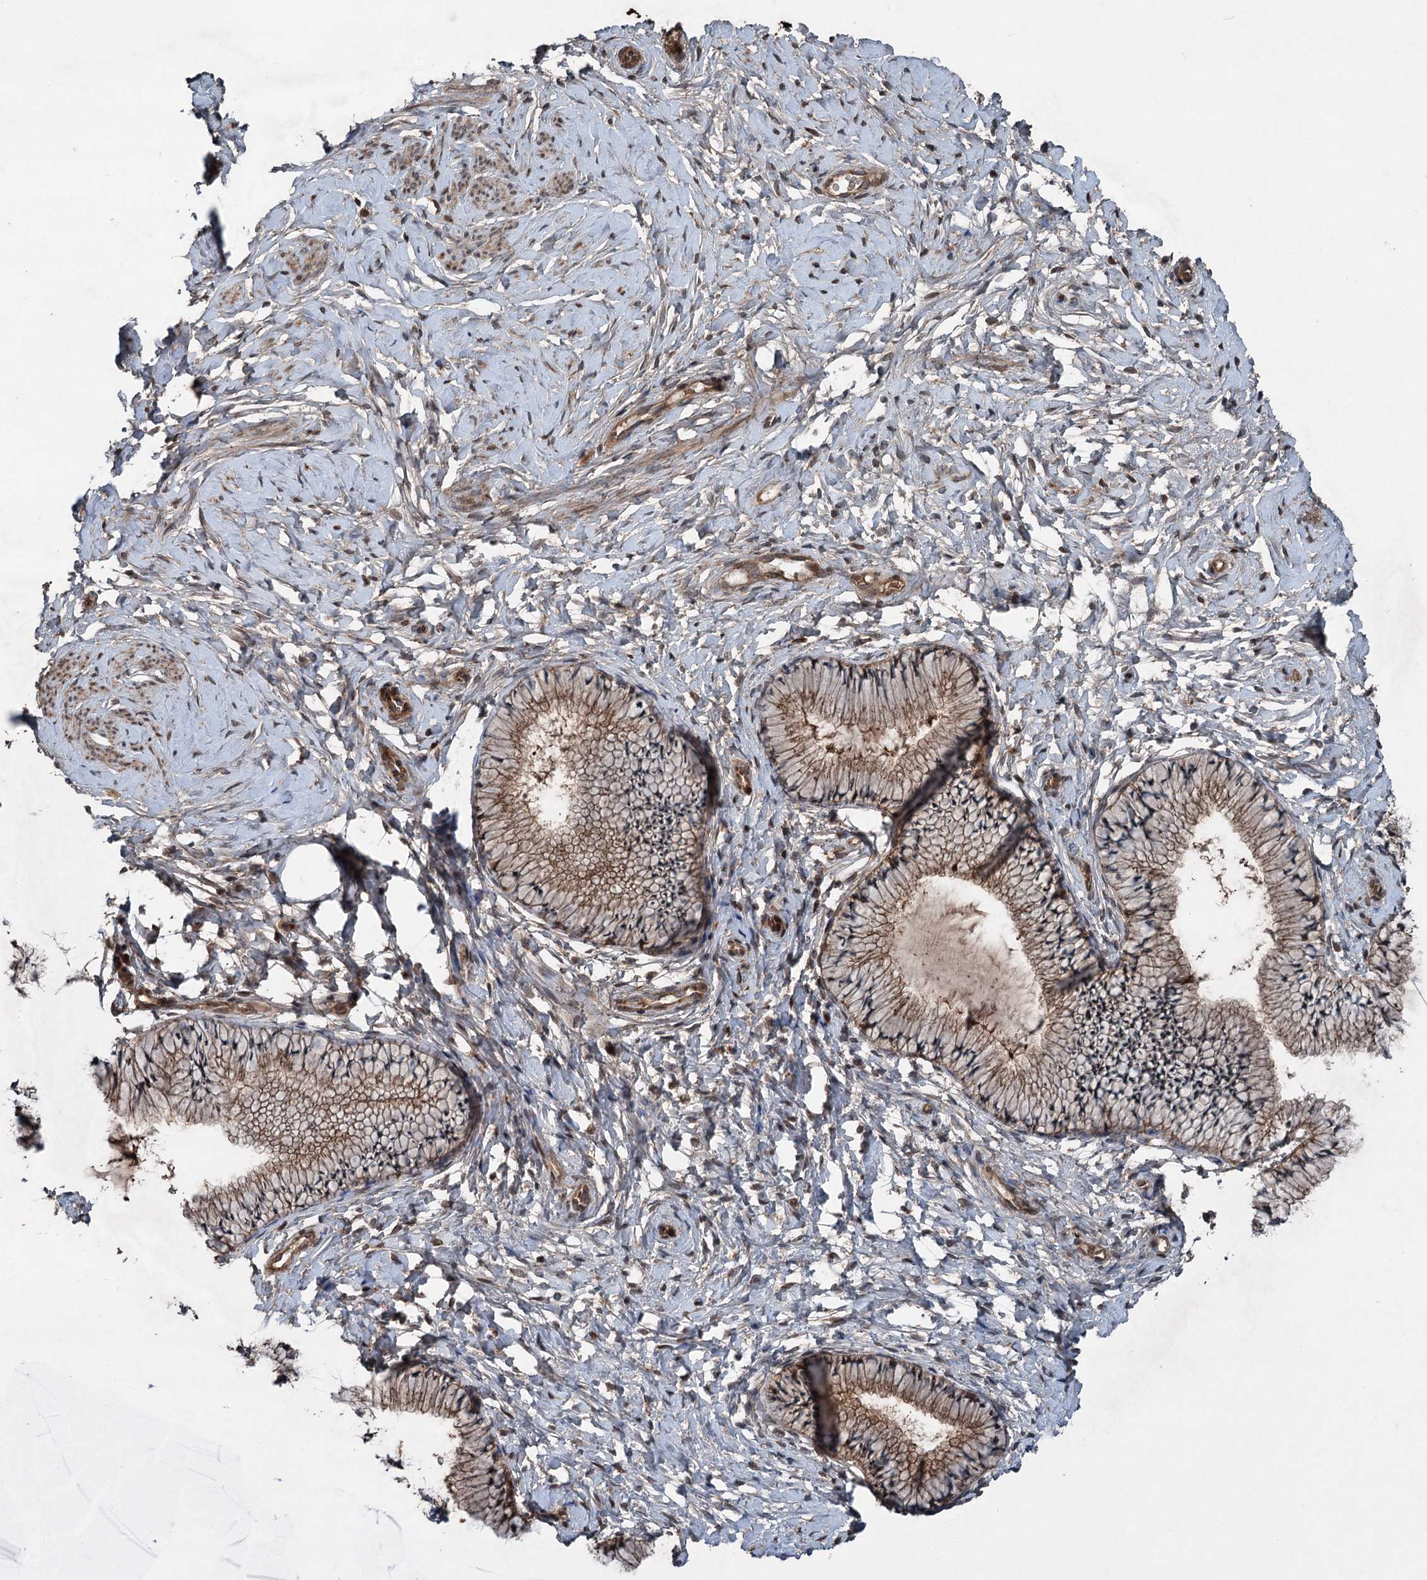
{"staining": {"intensity": "moderate", "quantity": ">75%", "location": "cytoplasmic/membranous"}, "tissue": "cervix", "cell_type": "Glandular cells", "image_type": "normal", "snomed": [{"axis": "morphology", "description": "Normal tissue, NOS"}, {"axis": "topography", "description": "Cervix"}], "caption": "Immunohistochemistry of normal cervix demonstrates medium levels of moderate cytoplasmic/membranous expression in approximately >75% of glandular cells.", "gene": "ALAS1", "patient": {"sex": "female", "age": 33}}